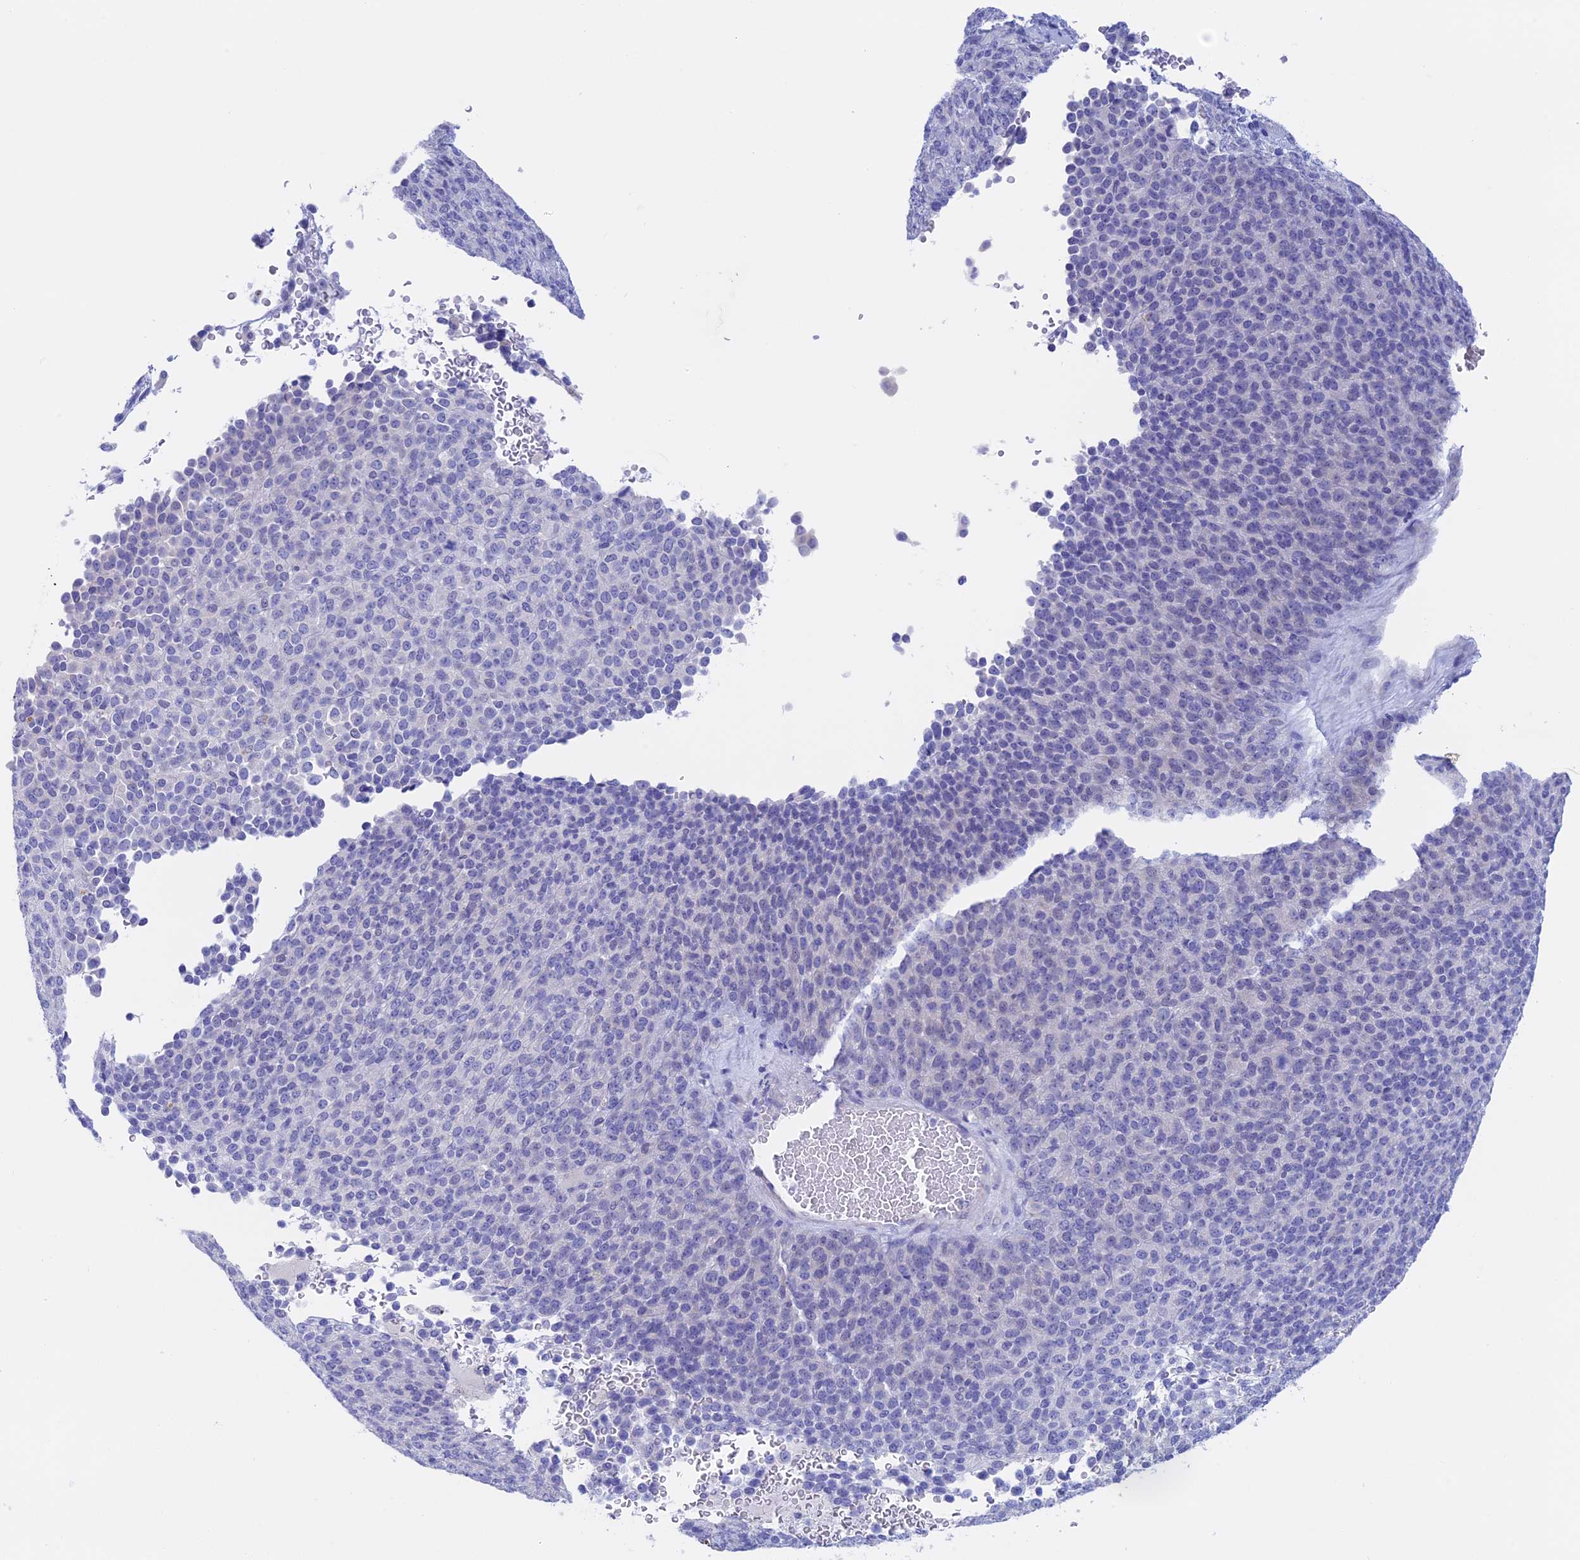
{"staining": {"intensity": "negative", "quantity": "none", "location": "none"}, "tissue": "melanoma", "cell_type": "Tumor cells", "image_type": "cancer", "snomed": [{"axis": "morphology", "description": "Malignant melanoma, Metastatic site"}, {"axis": "topography", "description": "Brain"}], "caption": "DAB (3,3'-diaminobenzidine) immunohistochemical staining of human melanoma exhibits no significant expression in tumor cells.", "gene": "BTBD19", "patient": {"sex": "female", "age": 56}}